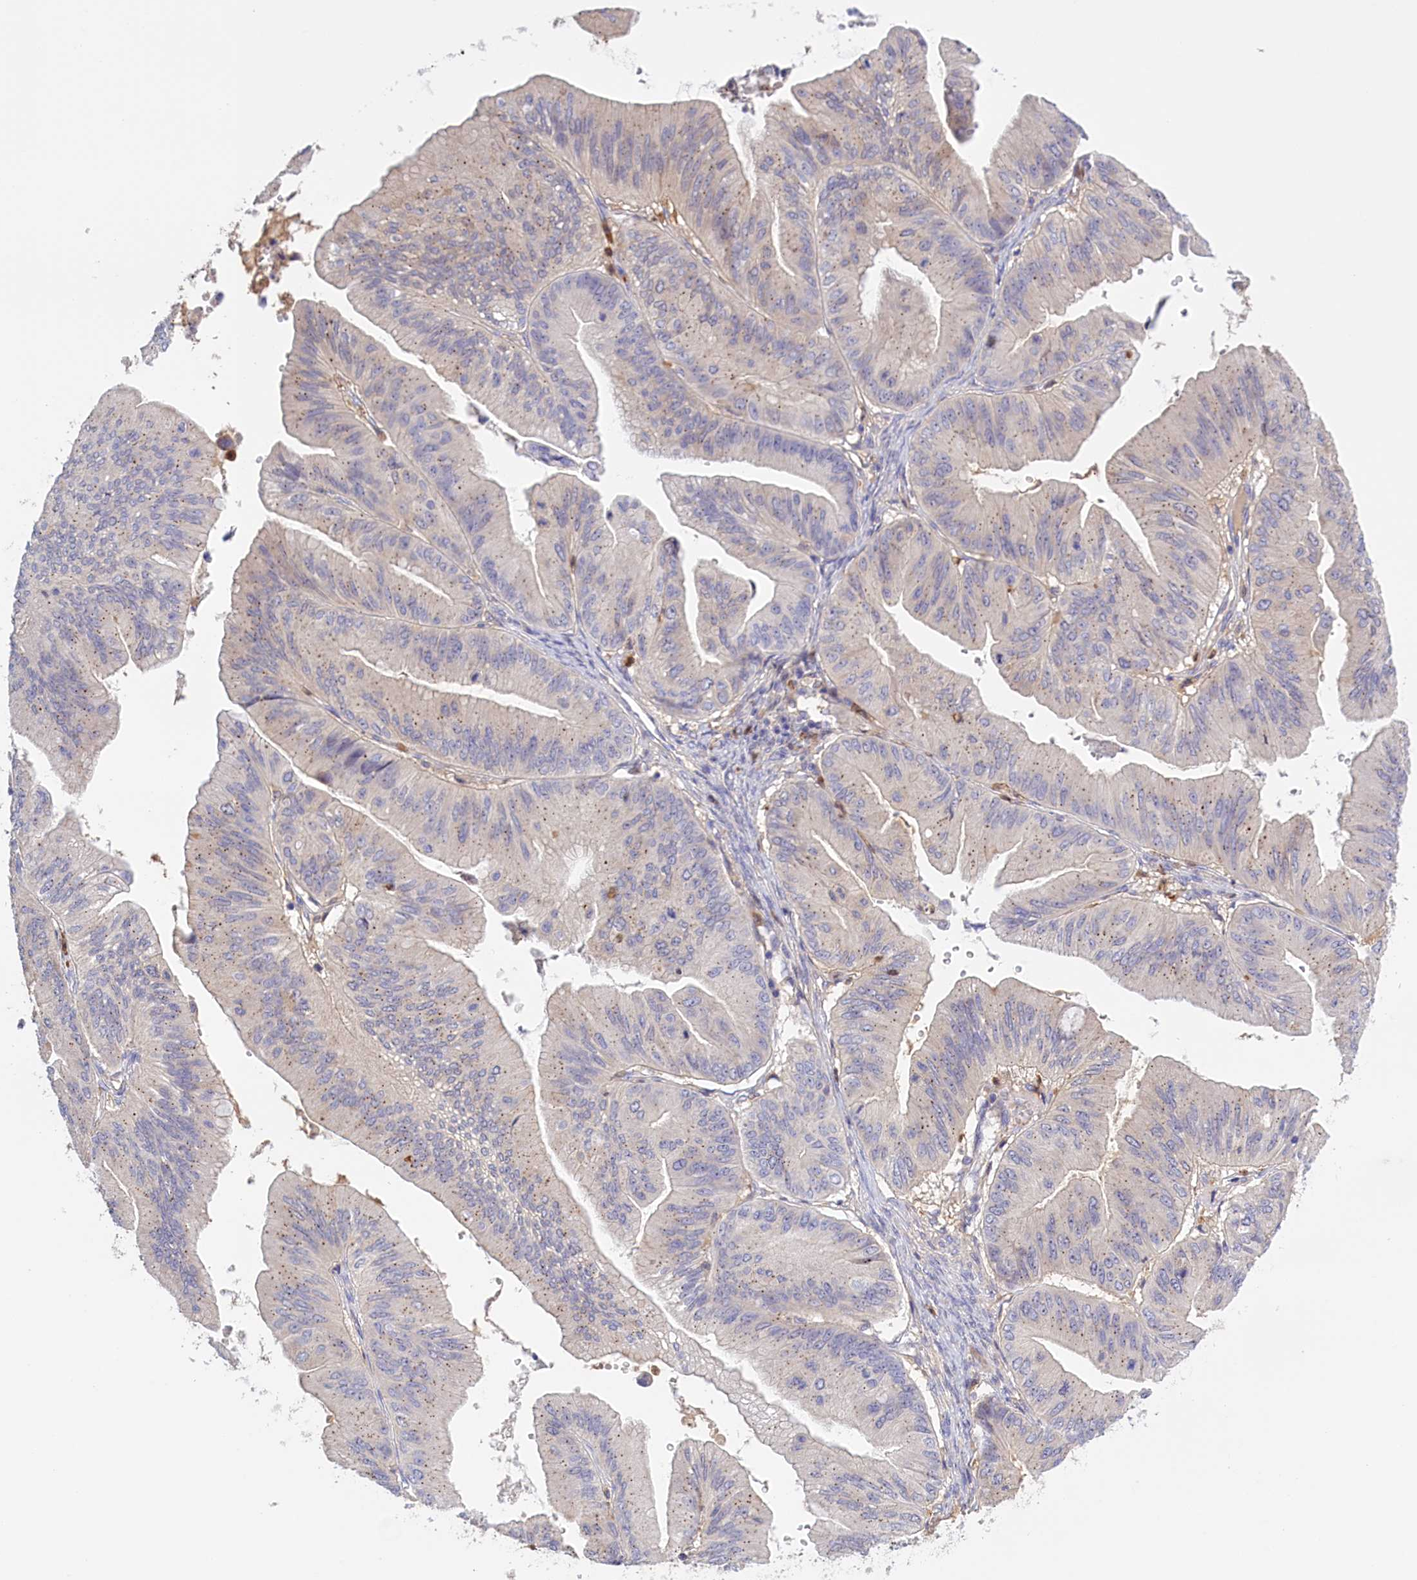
{"staining": {"intensity": "weak", "quantity": "<25%", "location": "cytoplasmic/membranous"}, "tissue": "ovarian cancer", "cell_type": "Tumor cells", "image_type": "cancer", "snomed": [{"axis": "morphology", "description": "Cystadenocarcinoma, mucinous, NOS"}, {"axis": "topography", "description": "Ovary"}], "caption": "IHC of human ovarian mucinous cystadenocarcinoma displays no staining in tumor cells.", "gene": "FAM149B1", "patient": {"sex": "female", "age": 61}}